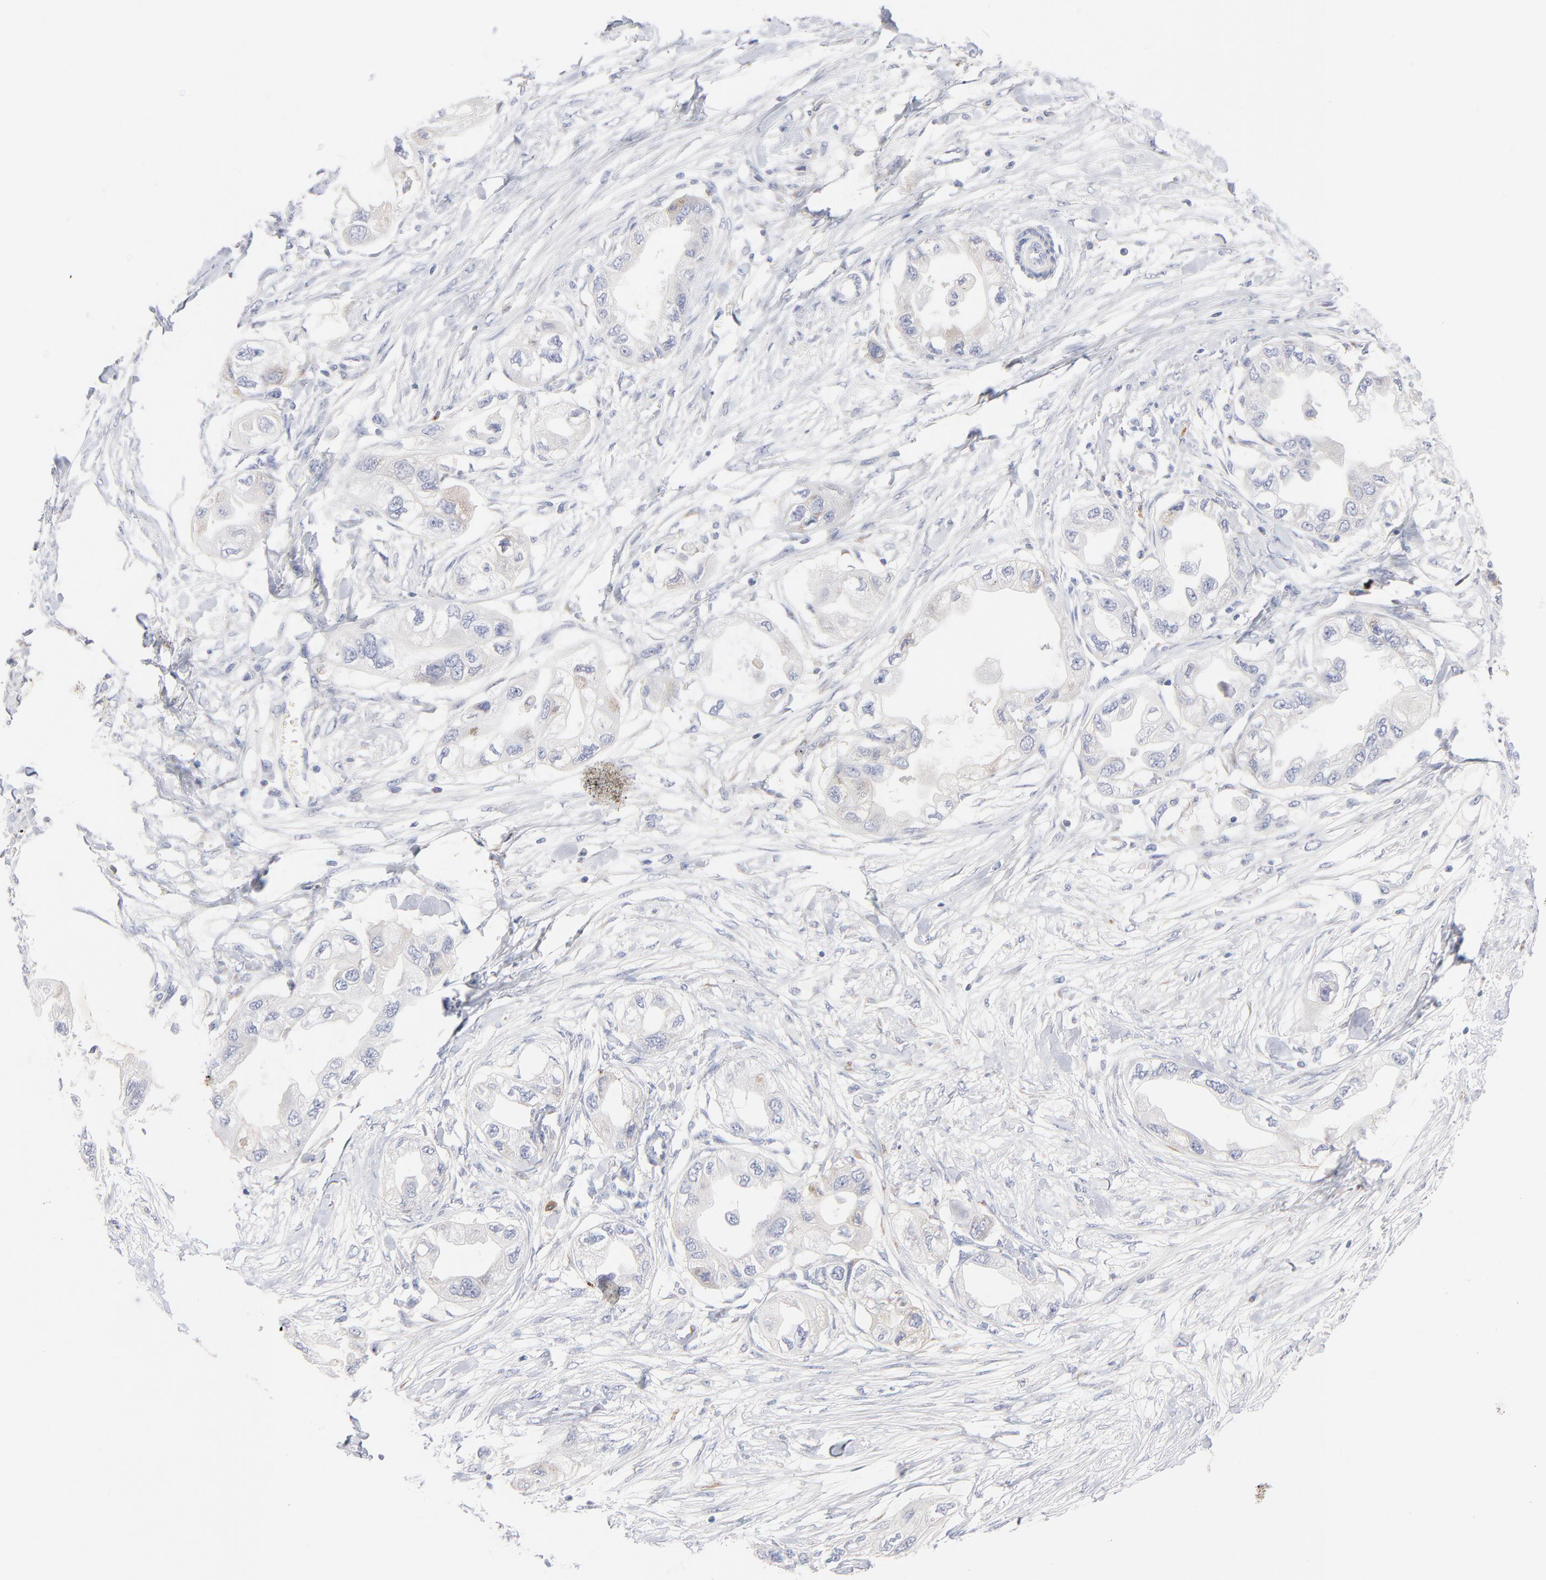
{"staining": {"intensity": "negative", "quantity": "none", "location": "none"}, "tissue": "endometrial cancer", "cell_type": "Tumor cells", "image_type": "cancer", "snomed": [{"axis": "morphology", "description": "Adenocarcinoma, NOS"}, {"axis": "topography", "description": "Endometrium"}], "caption": "An immunohistochemistry histopathology image of endometrial cancer is shown. There is no staining in tumor cells of endometrial cancer.", "gene": "F12", "patient": {"sex": "female", "age": 67}}